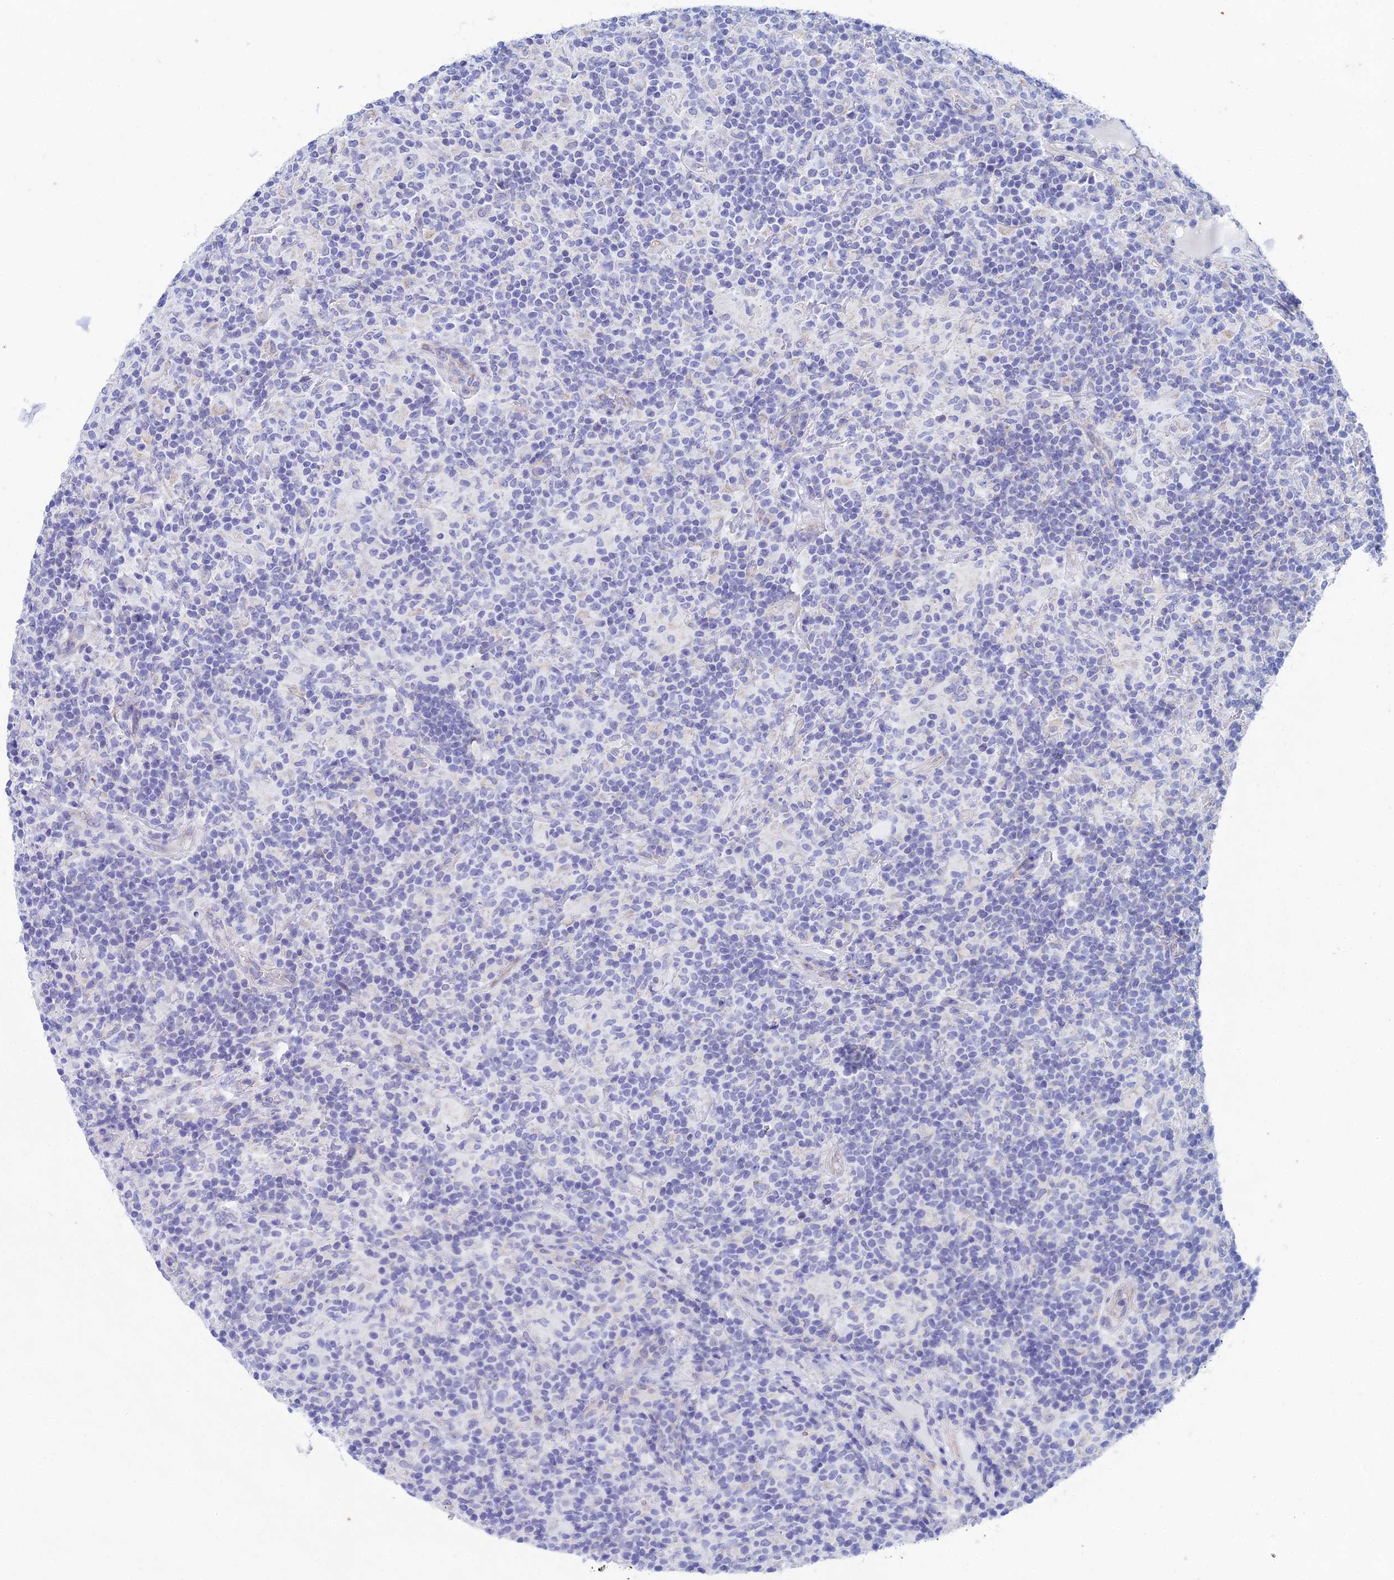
{"staining": {"intensity": "negative", "quantity": "none", "location": "none"}, "tissue": "lymphoma", "cell_type": "Tumor cells", "image_type": "cancer", "snomed": [{"axis": "morphology", "description": "Hodgkin's disease, NOS"}, {"axis": "topography", "description": "Lymph node"}], "caption": "A histopathology image of lymphoma stained for a protein demonstrates no brown staining in tumor cells.", "gene": "CFAP210", "patient": {"sex": "male", "age": 70}}